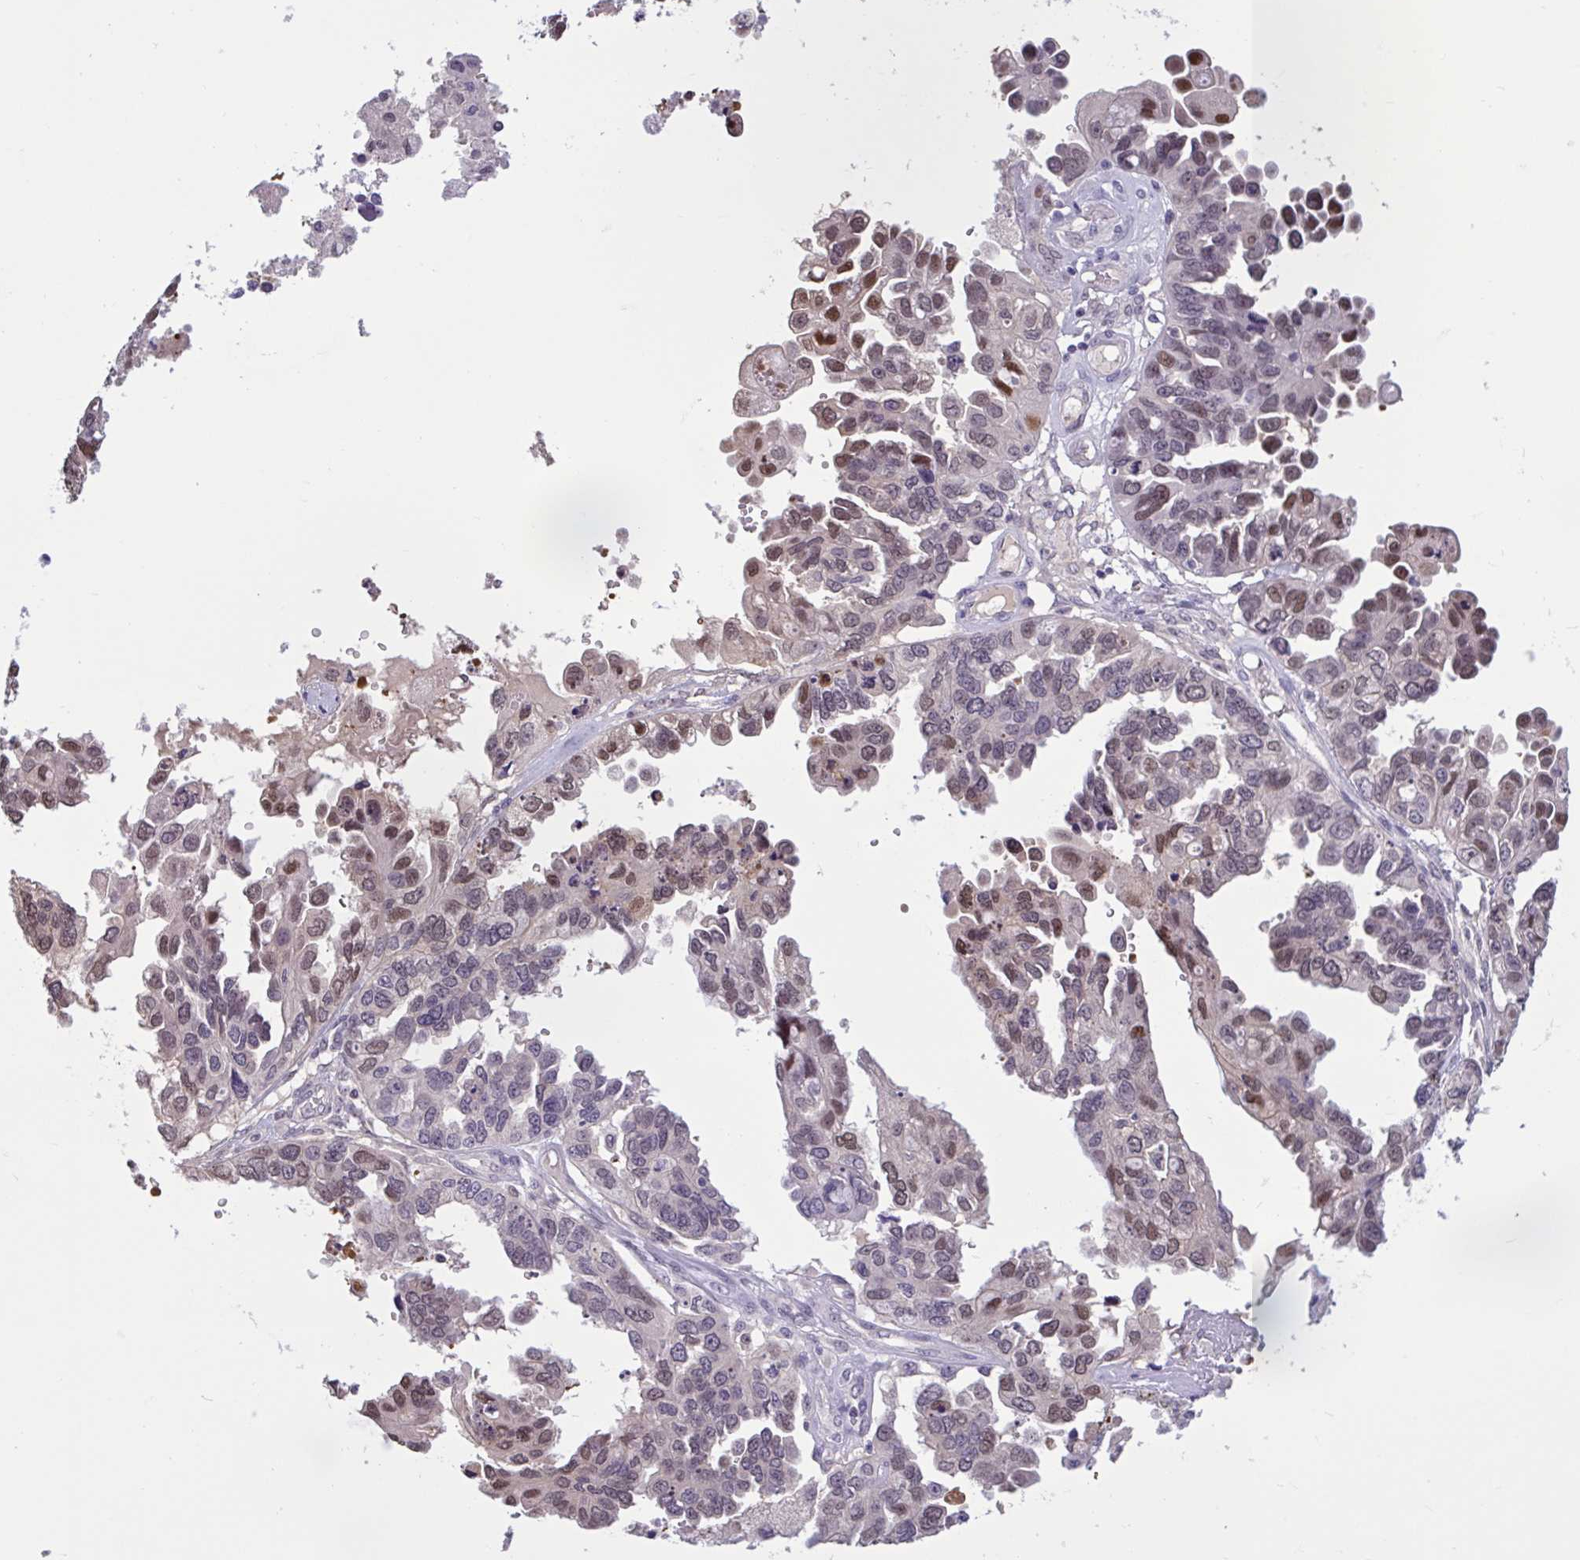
{"staining": {"intensity": "moderate", "quantity": "<25%", "location": "nuclear"}, "tissue": "ovarian cancer", "cell_type": "Tumor cells", "image_type": "cancer", "snomed": [{"axis": "morphology", "description": "Cystadenocarcinoma, serous, NOS"}, {"axis": "topography", "description": "Ovary"}], "caption": "Immunohistochemical staining of human ovarian cancer shows low levels of moderate nuclear protein positivity in about <25% of tumor cells.", "gene": "RBL1", "patient": {"sex": "female", "age": 53}}